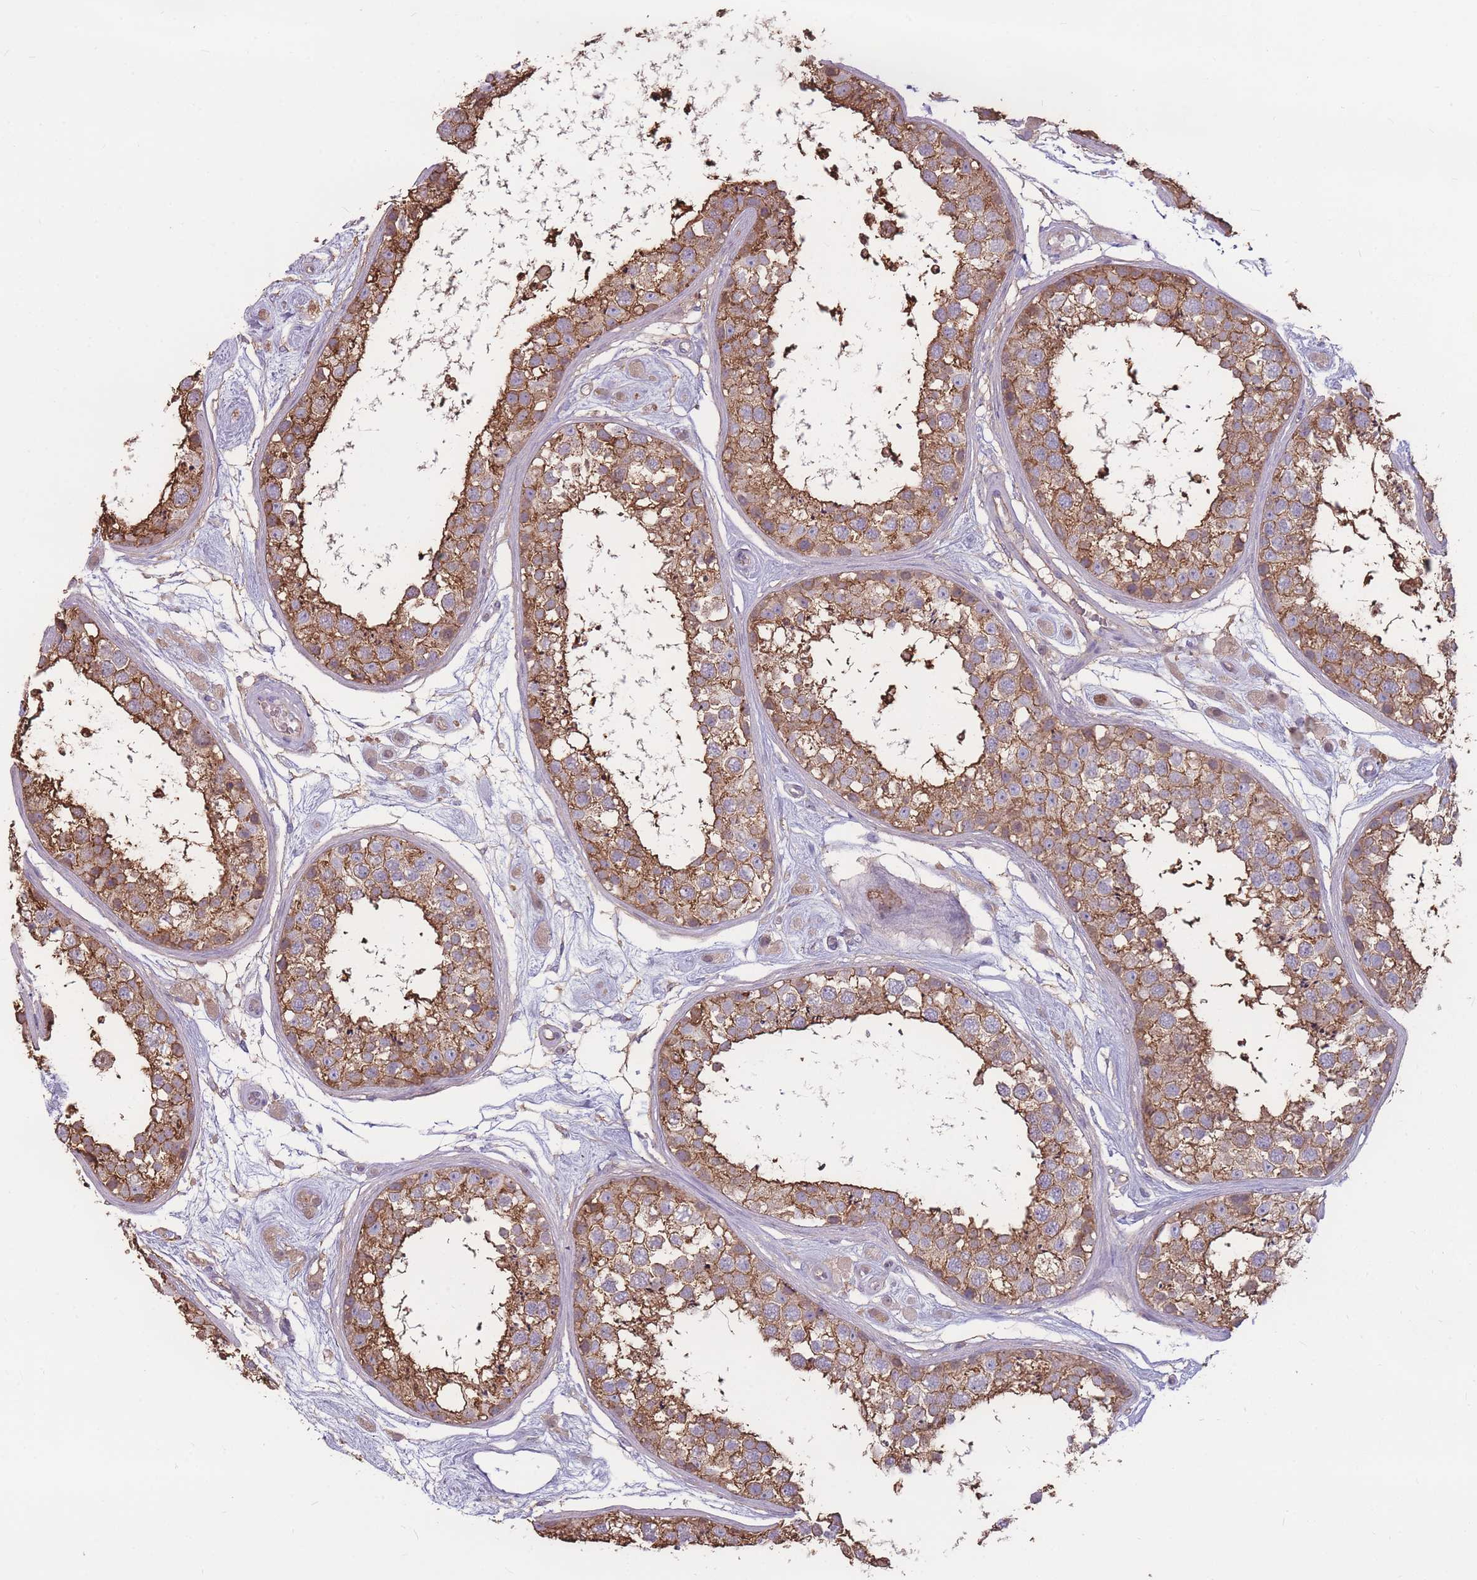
{"staining": {"intensity": "moderate", "quantity": ">75%", "location": "cytoplasmic/membranous"}, "tissue": "testis", "cell_type": "Cells in seminiferous ducts", "image_type": "normal", "snomed": [{"axis": "morphology", "description": "Normal tissue, NOS"}, {"axis": "topography", "description": "Testis"}], "caption": "Protein staining of normal testis demonstrates moderate cytoplasmic/membranous expression in about >75% of cells in seminiferous ducts.", "gene": "GNA11", "patient": {"sex": "male", "age": 25}}